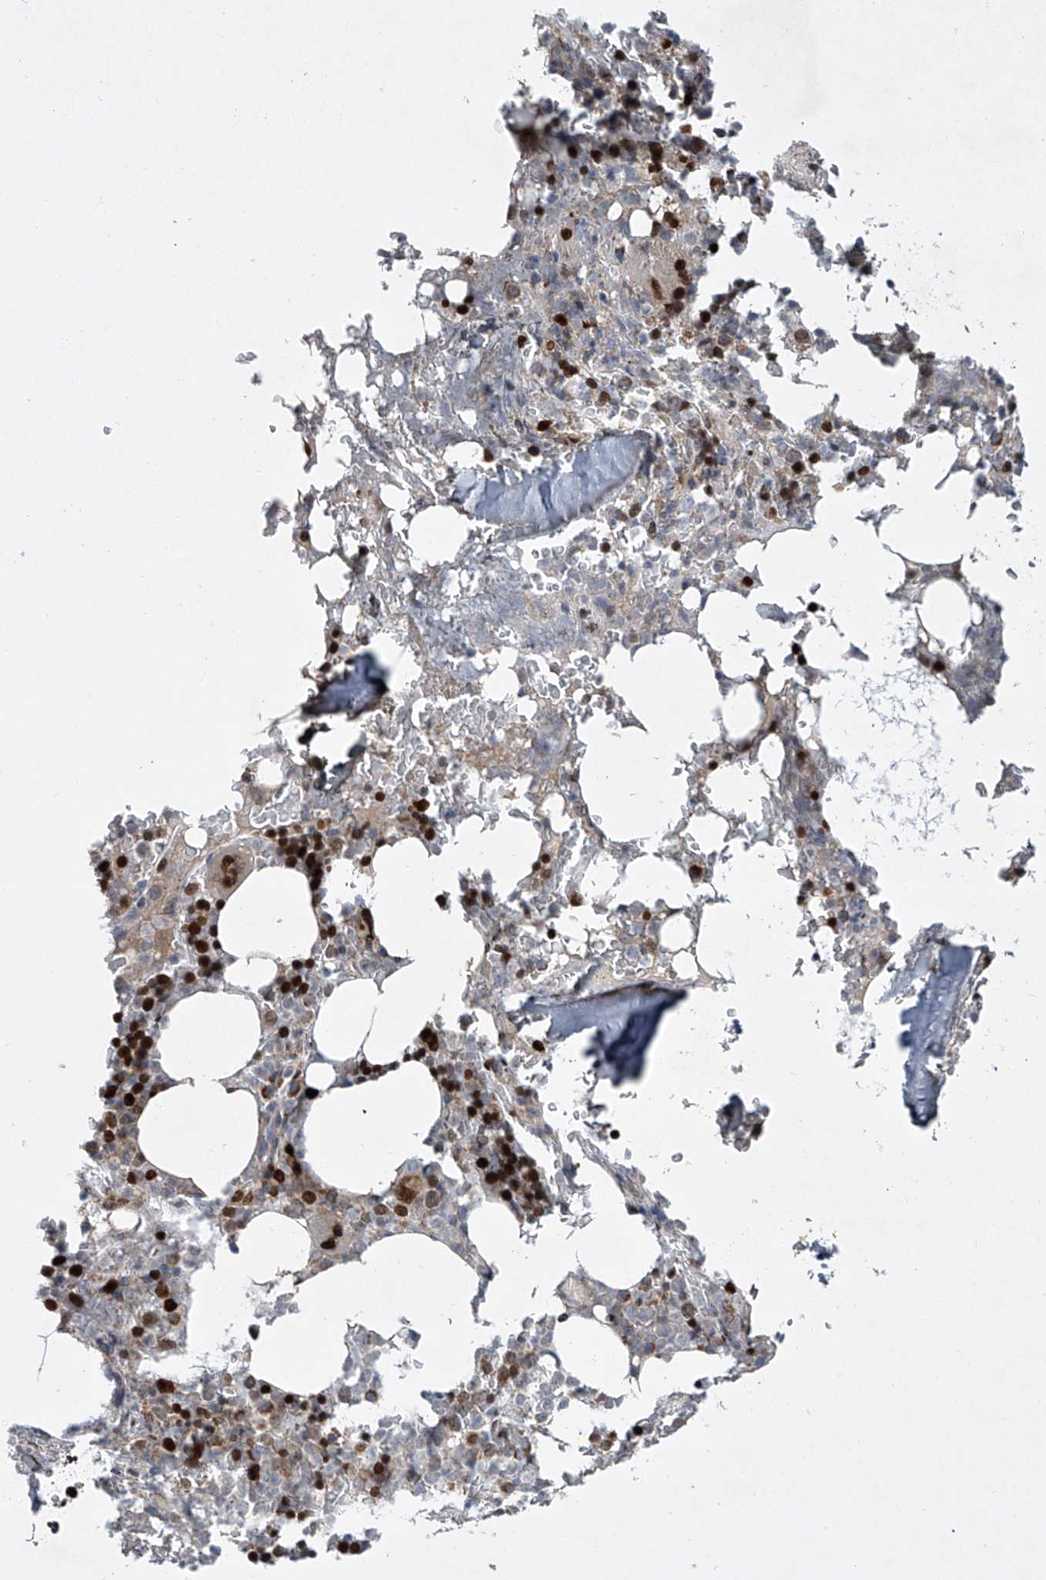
{"staining": {"intensity": "strong", "quantity": ">75%", "location": "nuclear"}, "tissue": "bone marrow", "cell_type": "Hematopoietic cells", "image_type": "normal", "snomed": [{"axis": "morphology", "description": "Normal tissue, NOS"}, {"axis": "topography", "description": "Bone marrow"}], "caption": "An IHC image of benign tissue is shown. Protein staining in brown labels strong nuclear positivity in bone marrow within hematopoietic cells.", "gene": "STRADA", "patient": {"sex": "male", "age": 58}}